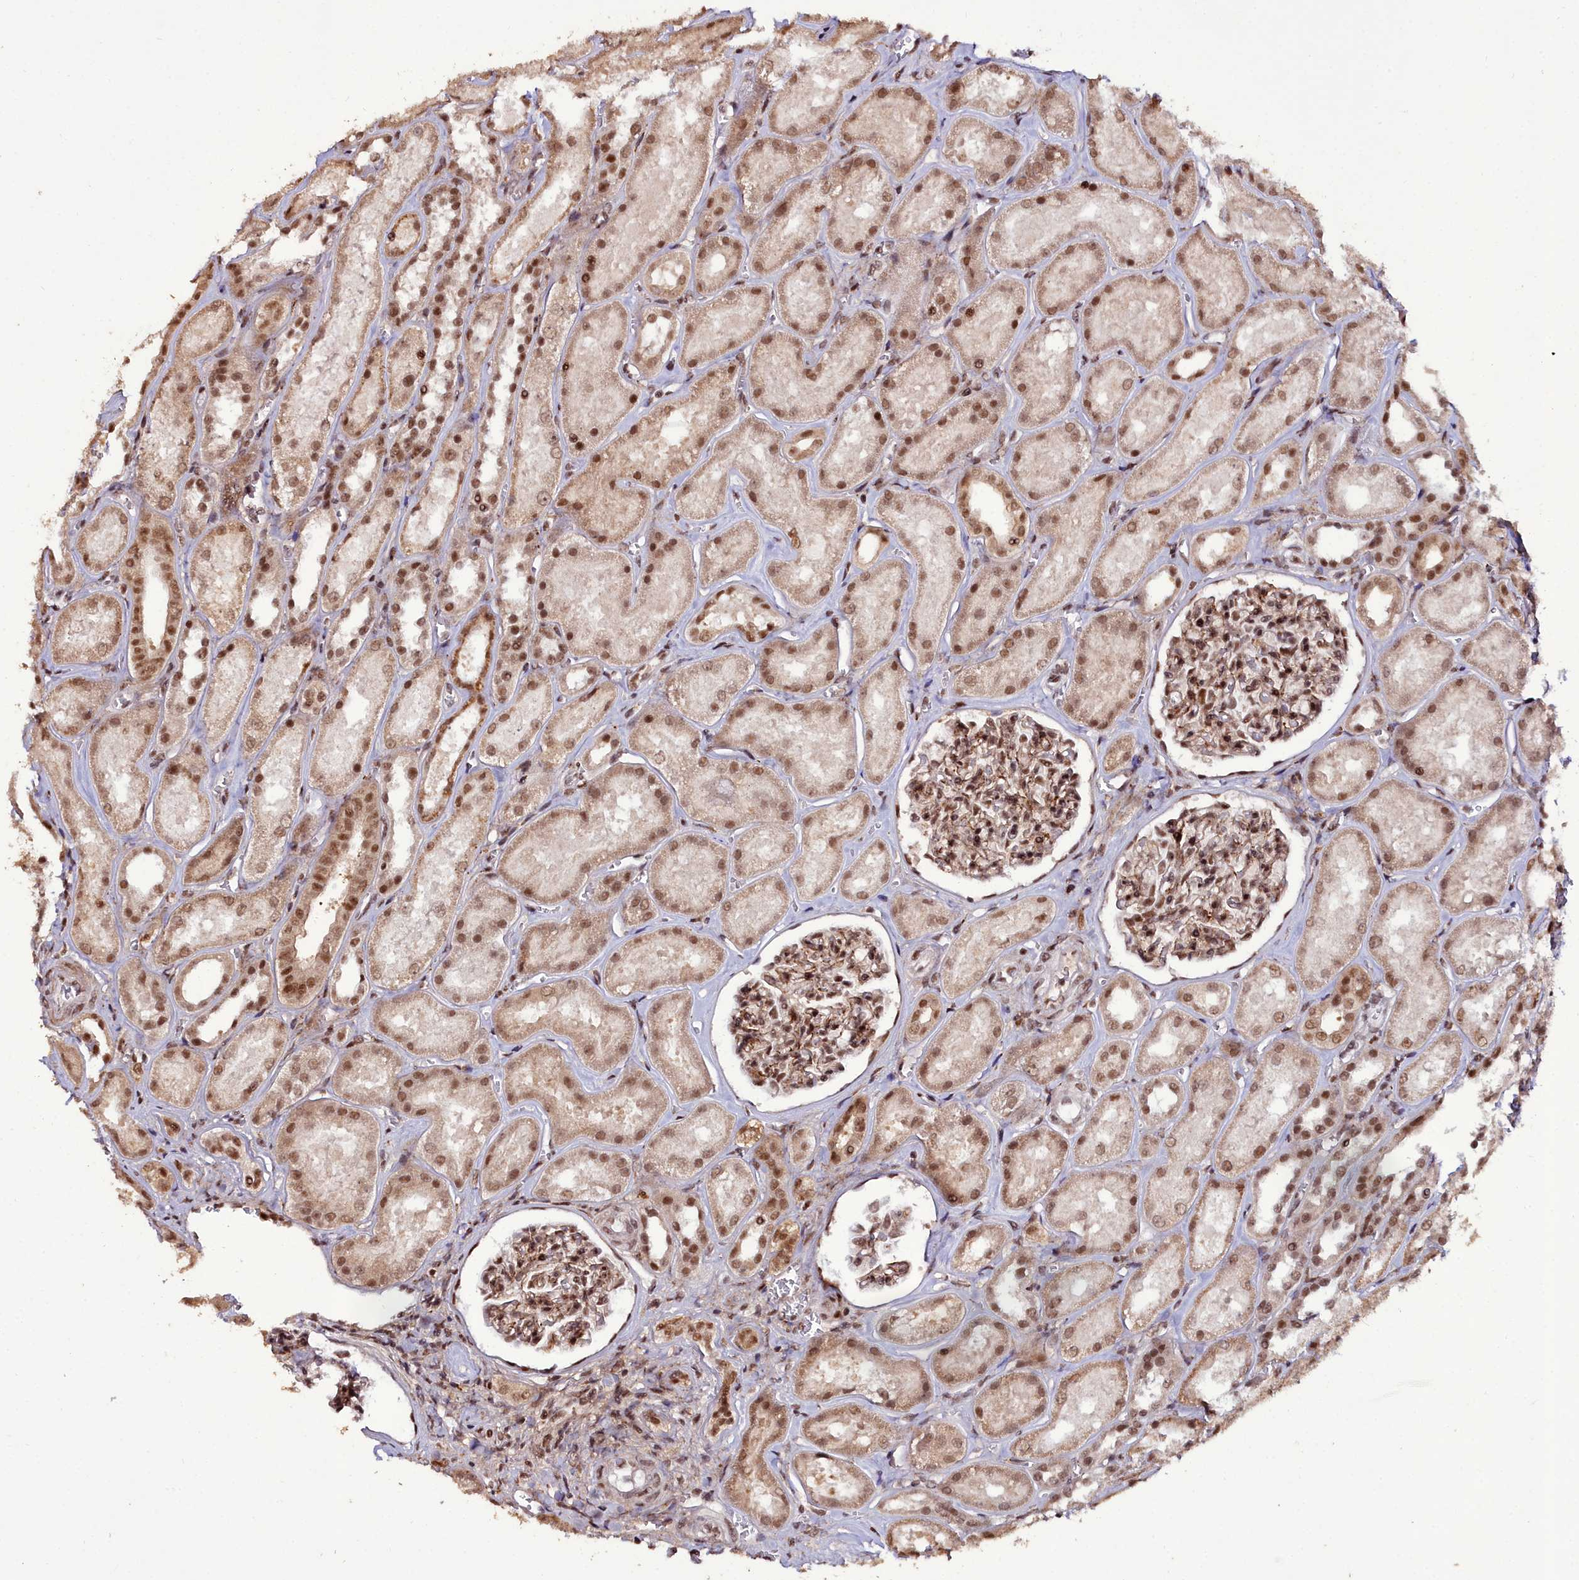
{"staining": {"intensity": "moderate", "quantity": ">75%", "location": "nuclear"}, "tissue": "kidney", "cell_type": "Cells in glomeruli", "image_type": "normal", "snomed": [{"axis": "morphology", "description": "Normal tissue, NOS"}, {"axis": "morphology", "description": "Adenocarcinoma, NOS"}, {"axis": "topography", "description": "Kidney"}], "caption": "Protein expression analysis of normal human kidney reveals moderate nuclear staining in approximately >75% of cells in glomeruli. (brown staining indicates protein expression, while blue staining denotes nuclei).", "gene": "CXXC1", "patient": {"sex": "female", "age": 68}}